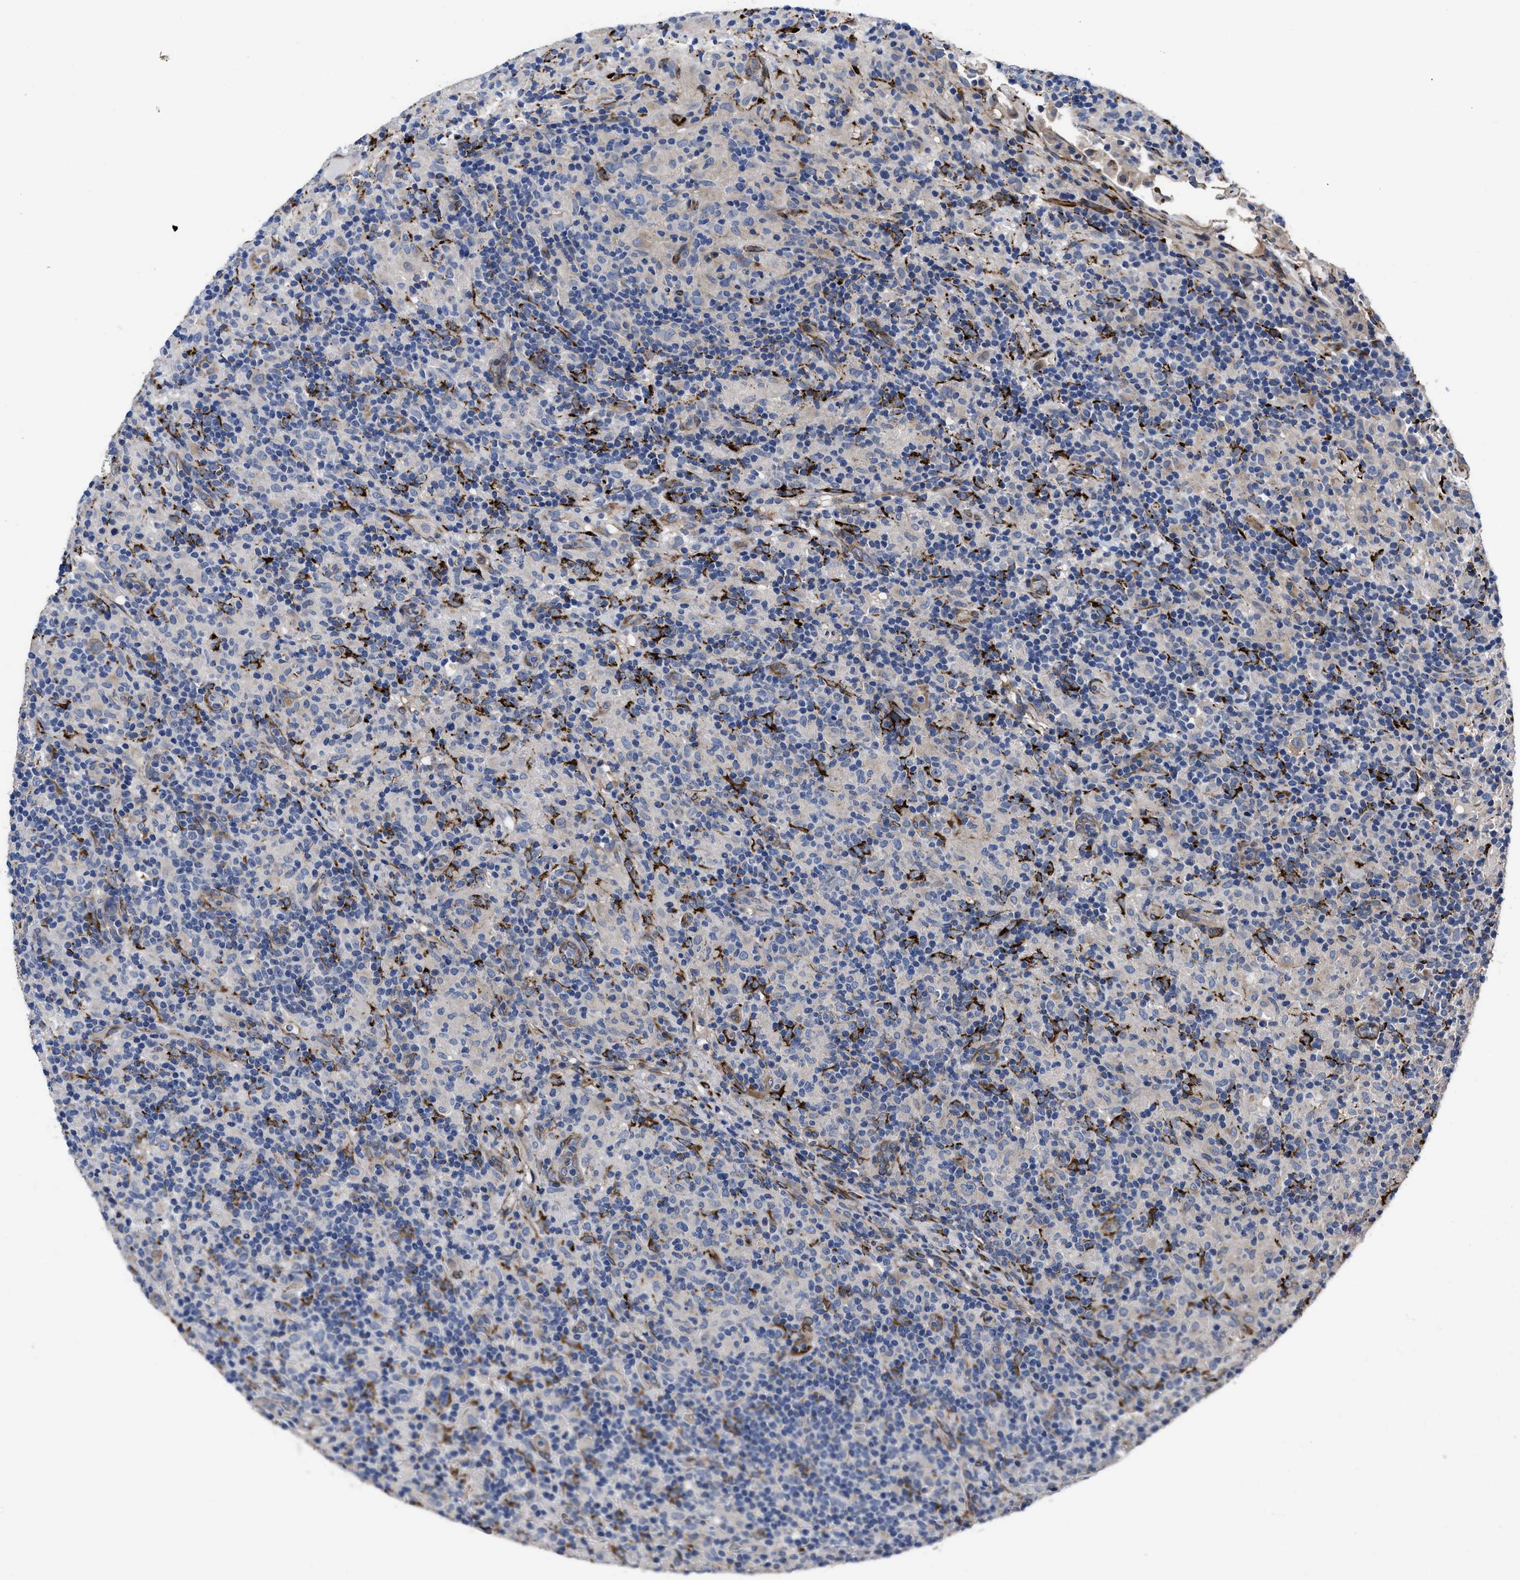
{"staining": {"intensity": "negative", "quantity": "none", "location": "none"}, "tissue": "lymphoma", "cell_type": "Tumor cells", "image_type": "cancer", "snomed": [{"axis": "morphology", "description": "Hodgkin's disease, NOS"}, {"axis": "topography", "description": "Lymph node"}], "caption": "High power microscopy photomicrograph of an immunohistochemistry (IHC) image of Hodgkin's disease, revealing no significant expression in tumor cells.", "gene": "SQLE", "patient": {"sex": "male", "age": 70}}